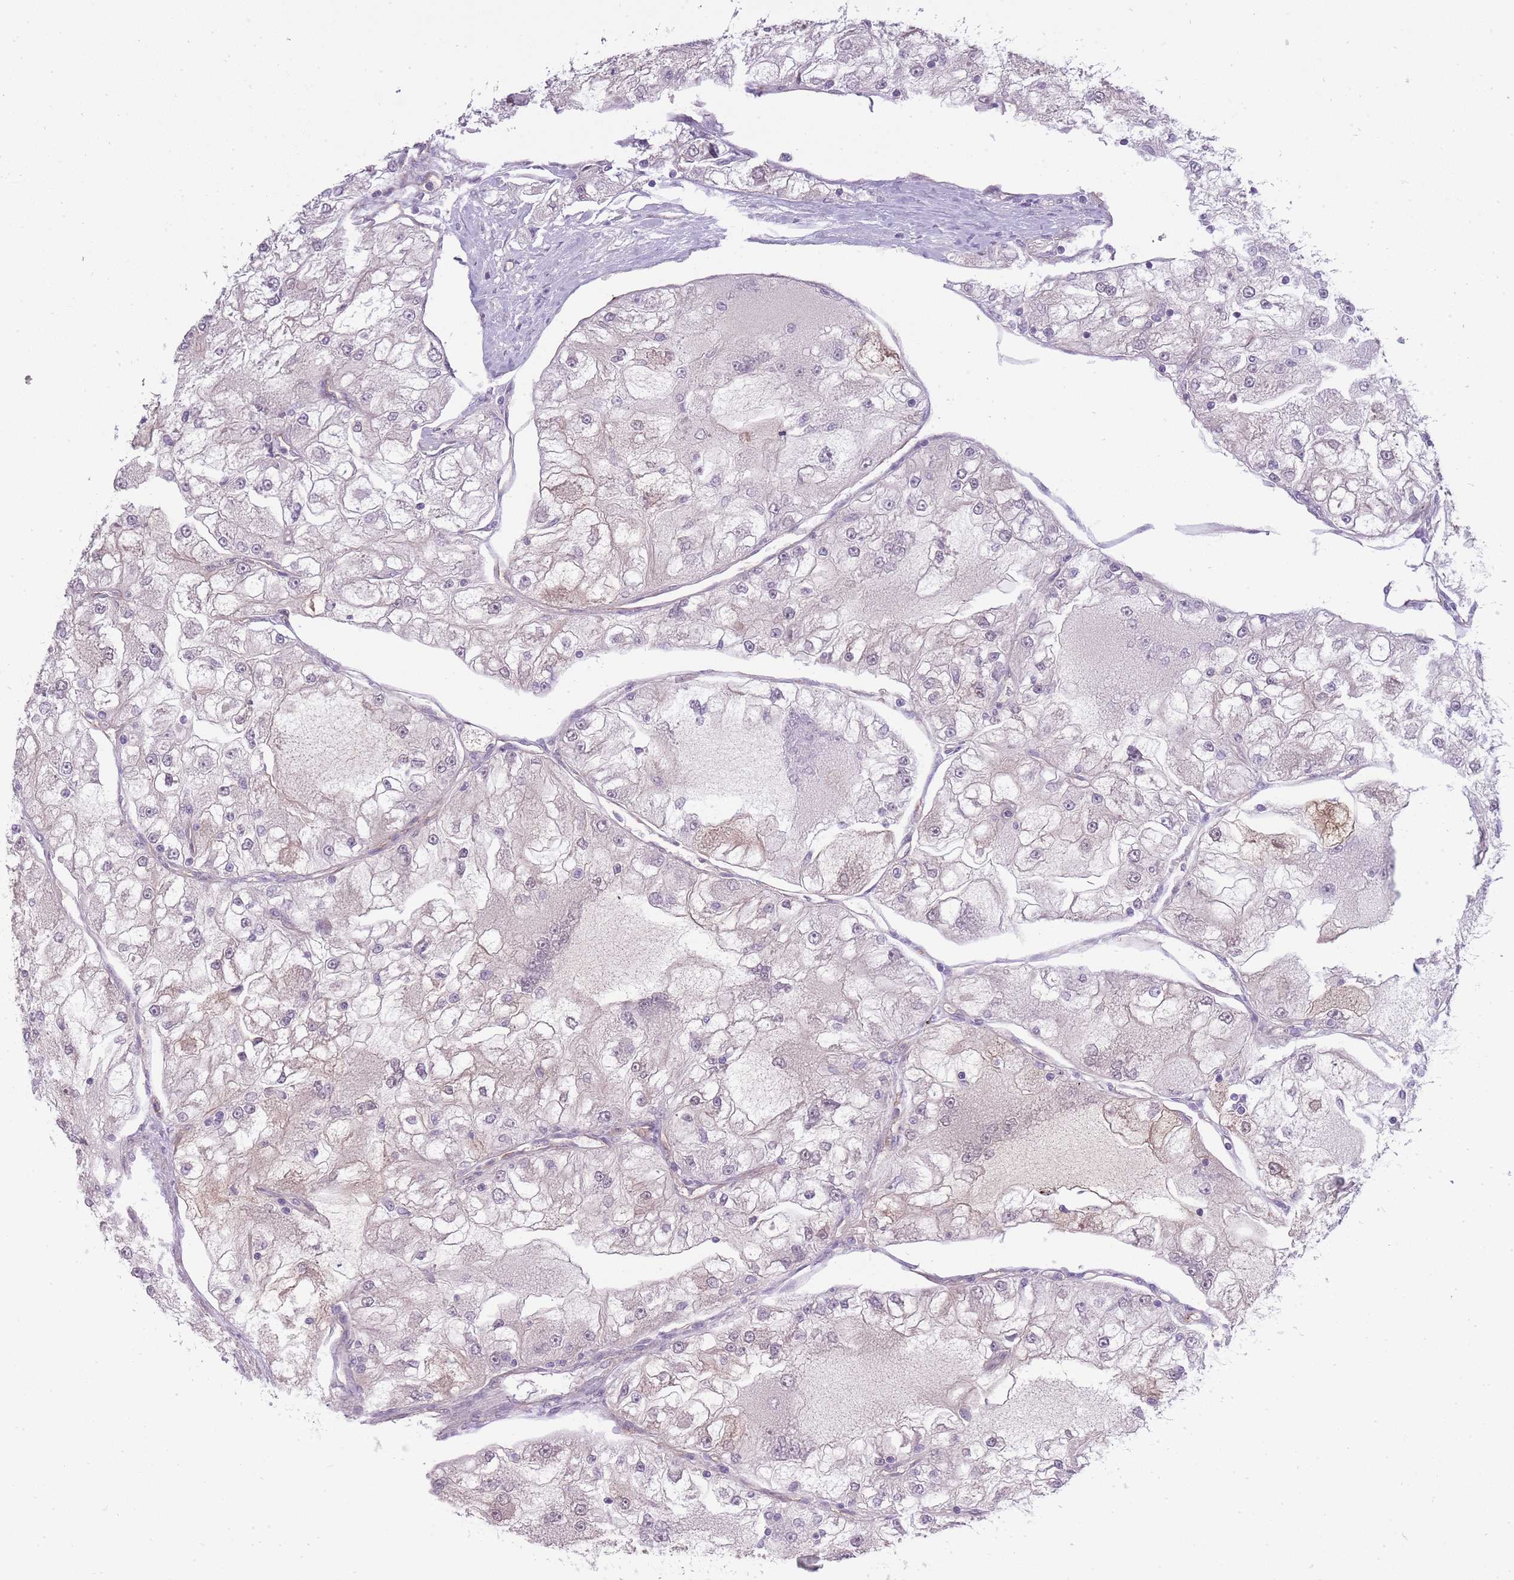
{"staining": {"intensity": "negative", "quantity": "none", "location": "none"}, "tissue": "renal cancer", "cell_type": "Tumor cells", "image_type": "cancer", "snomed": [{"axis": "morphology", "description": "Adenocarcinoma, NOS"}, {"axis": "topography", "description": "Kidney"}], "caption": "Immunohistochemistry (IHC) micrograph of neoplastic tissue: renal cancer (adenocarcinoma) stained with DAB reveals no significant protein expression in tumor cells.", "gene": "SLC8A2", "patient": {"sex": "female", "age": 72}}